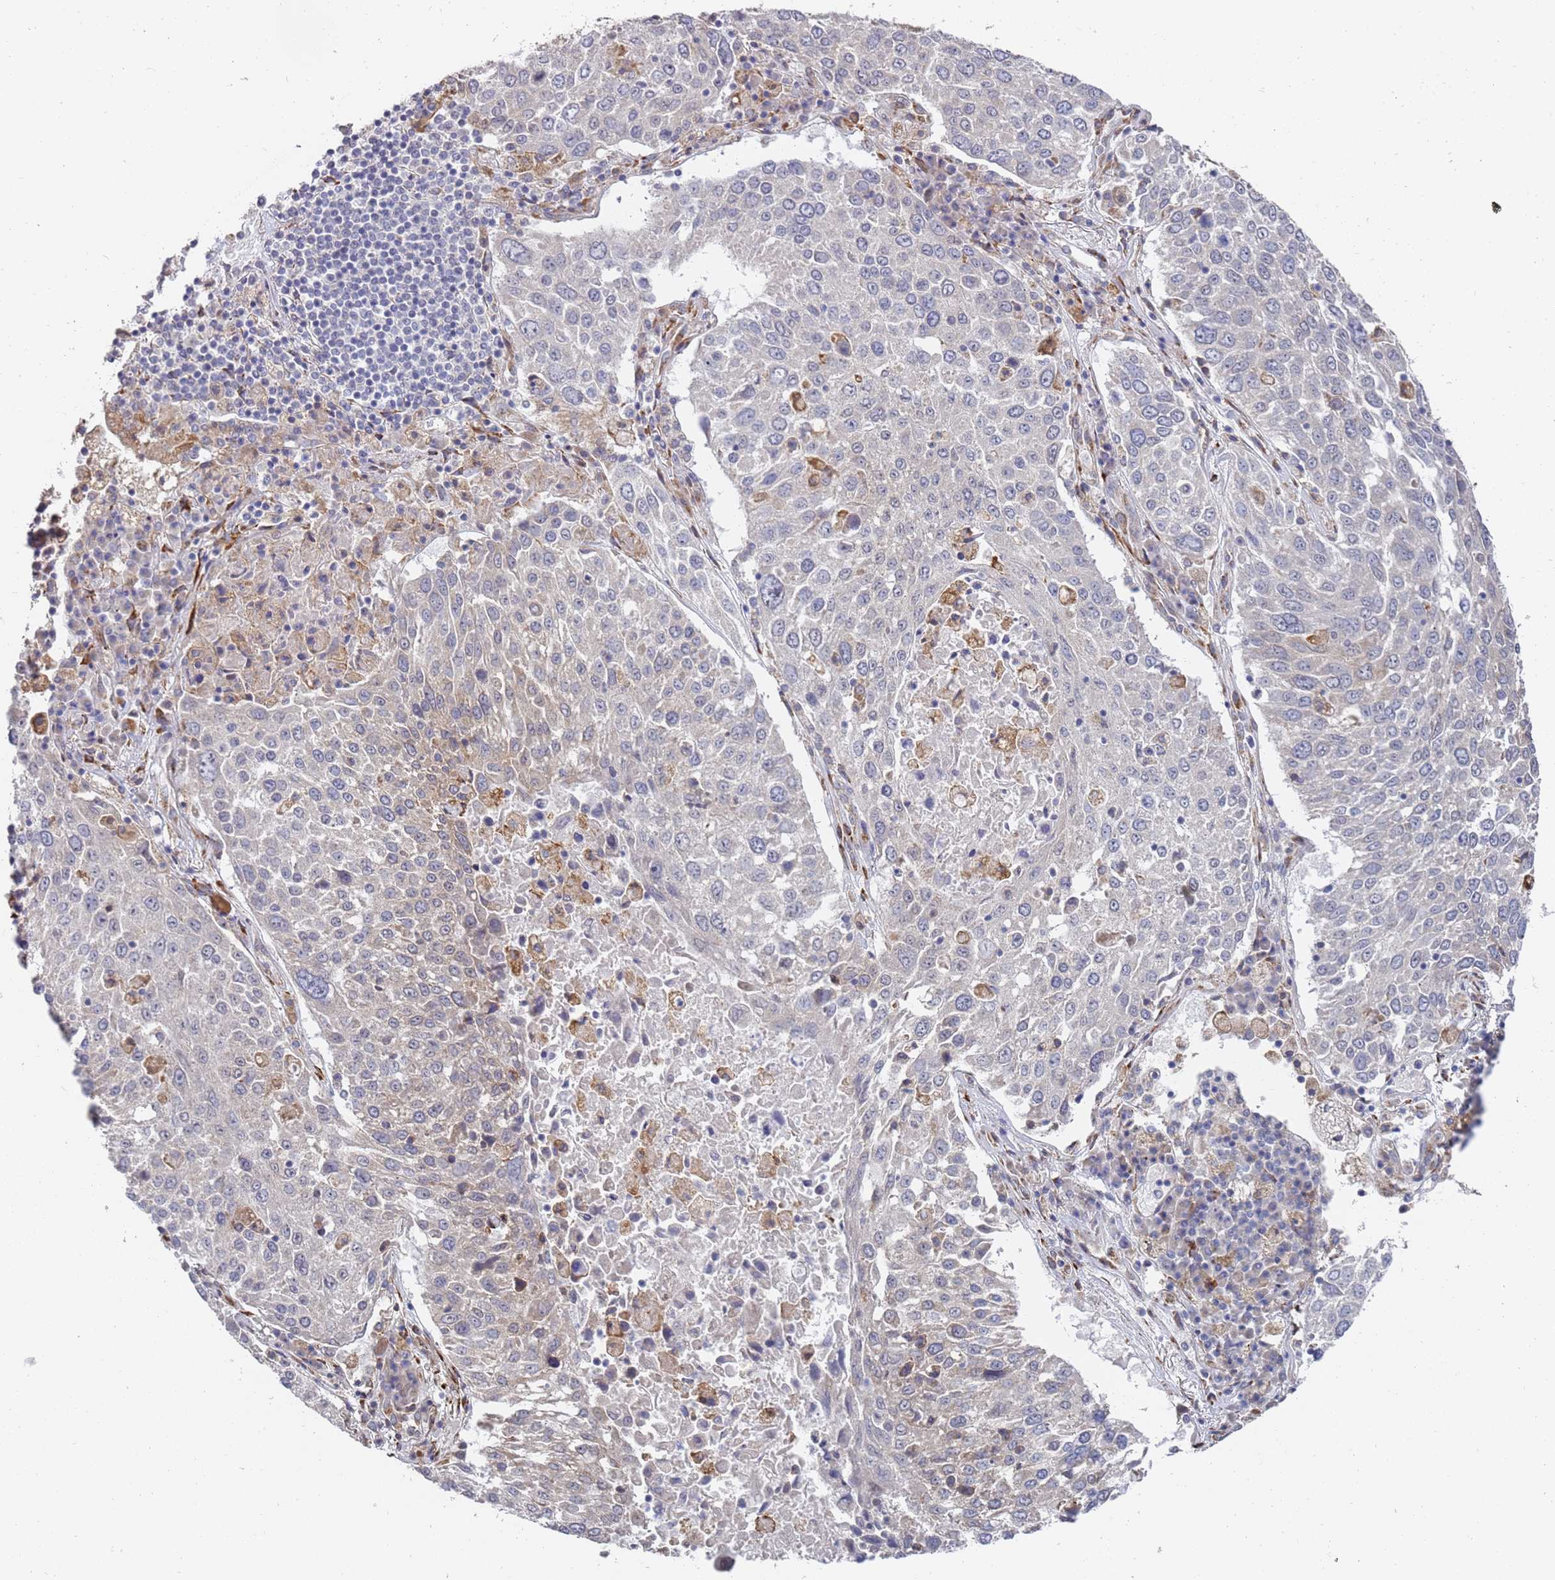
{"staining": {"intensity": "negative", "quantity": "none", "location": "none"}, "tissue": "lung cancer", "cell_type": "Tumor cells", "image_type": "cancer", "snomed": [{"axis": "morphology", "description": "Squamous cell carcinoma, NOS"}, {"axis": "topography", "description": "Lung"}], "caption": "Tumor cells are negative for protein expression in human lung cancer.", "gene": "VRK2", "patient": {"sex": "male", "age": 65}}